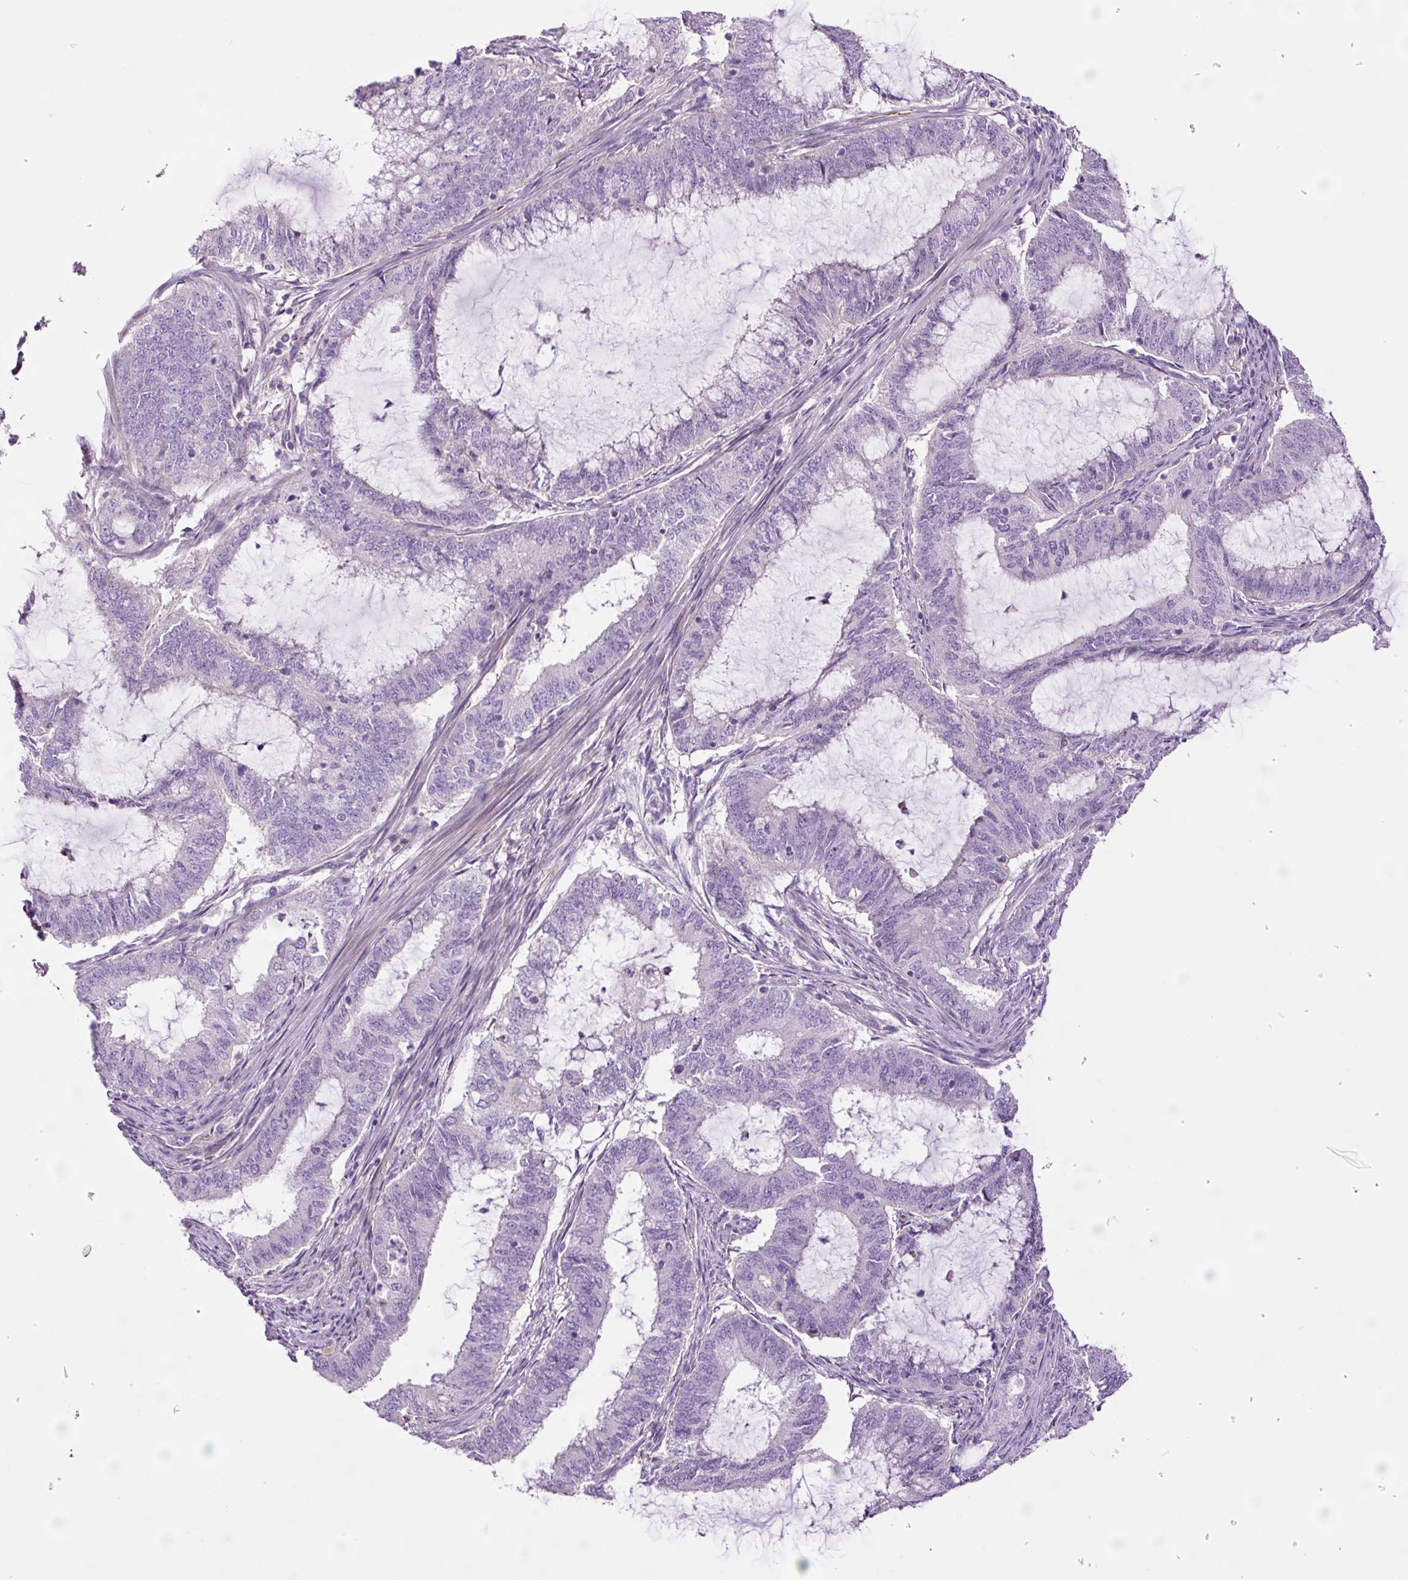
{"staining": {"intensity": "negative", "quantity": "none", "location": "none"}, "tissue": "endometrial cancer", "cell_type": "Tumor cells", "image_type": "cancer", "snomed": [{"axis": "morphology", "description": "Adenocarcinoma, NOS"}, {"axis": "topography", "description": "Endometrium"}], "caption": "A histopathology image of human adenocarcinoma (endometrial) is negative for staining in tumor cells.", "gene": "TMEM235", "patient": {"sex": "female", "age": 51}}